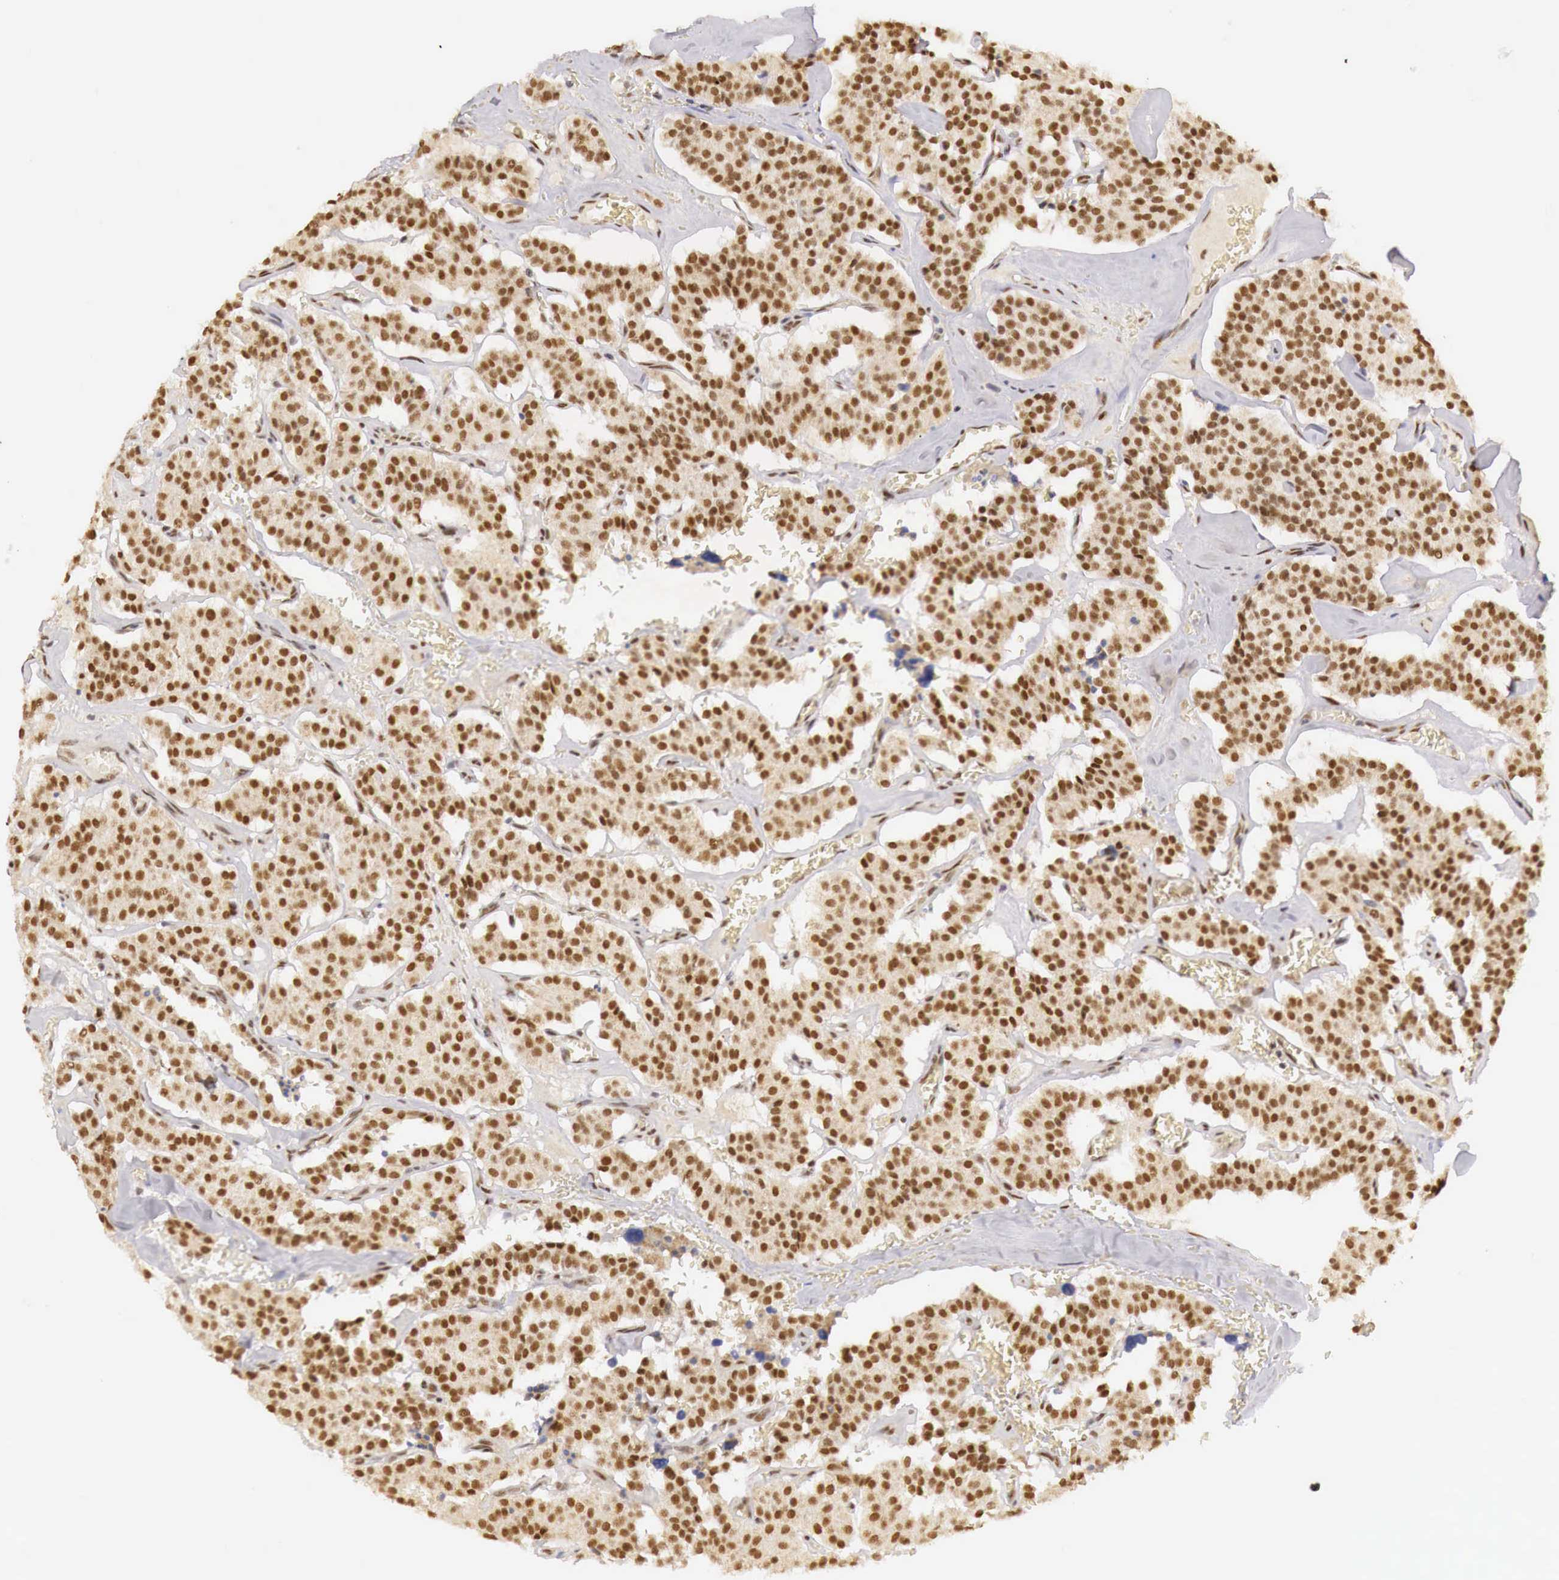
{"staining": {"intensity": "moderate", "quantity": ">75%", "location": "cytoplasmic/membranous,nuclear"}, "tissue": "carcinoid", "cell_type": "Tumor cells", "image_type": "cancer", "snomed": [{"axis": "morphology", "description": "Carcinoid, malignant, NOS"}, {"axis": "topography", "description": "Bronchus"}], "caption": "The photomicrograph reveals immunohistochemical staining of carcinoid. There is moderate cytoplasmic/membranous and nuclear expression is present in about >75% of tumor cells.", "gene": "GPKOW", "patient": {"sex": "male", "age": 55}}